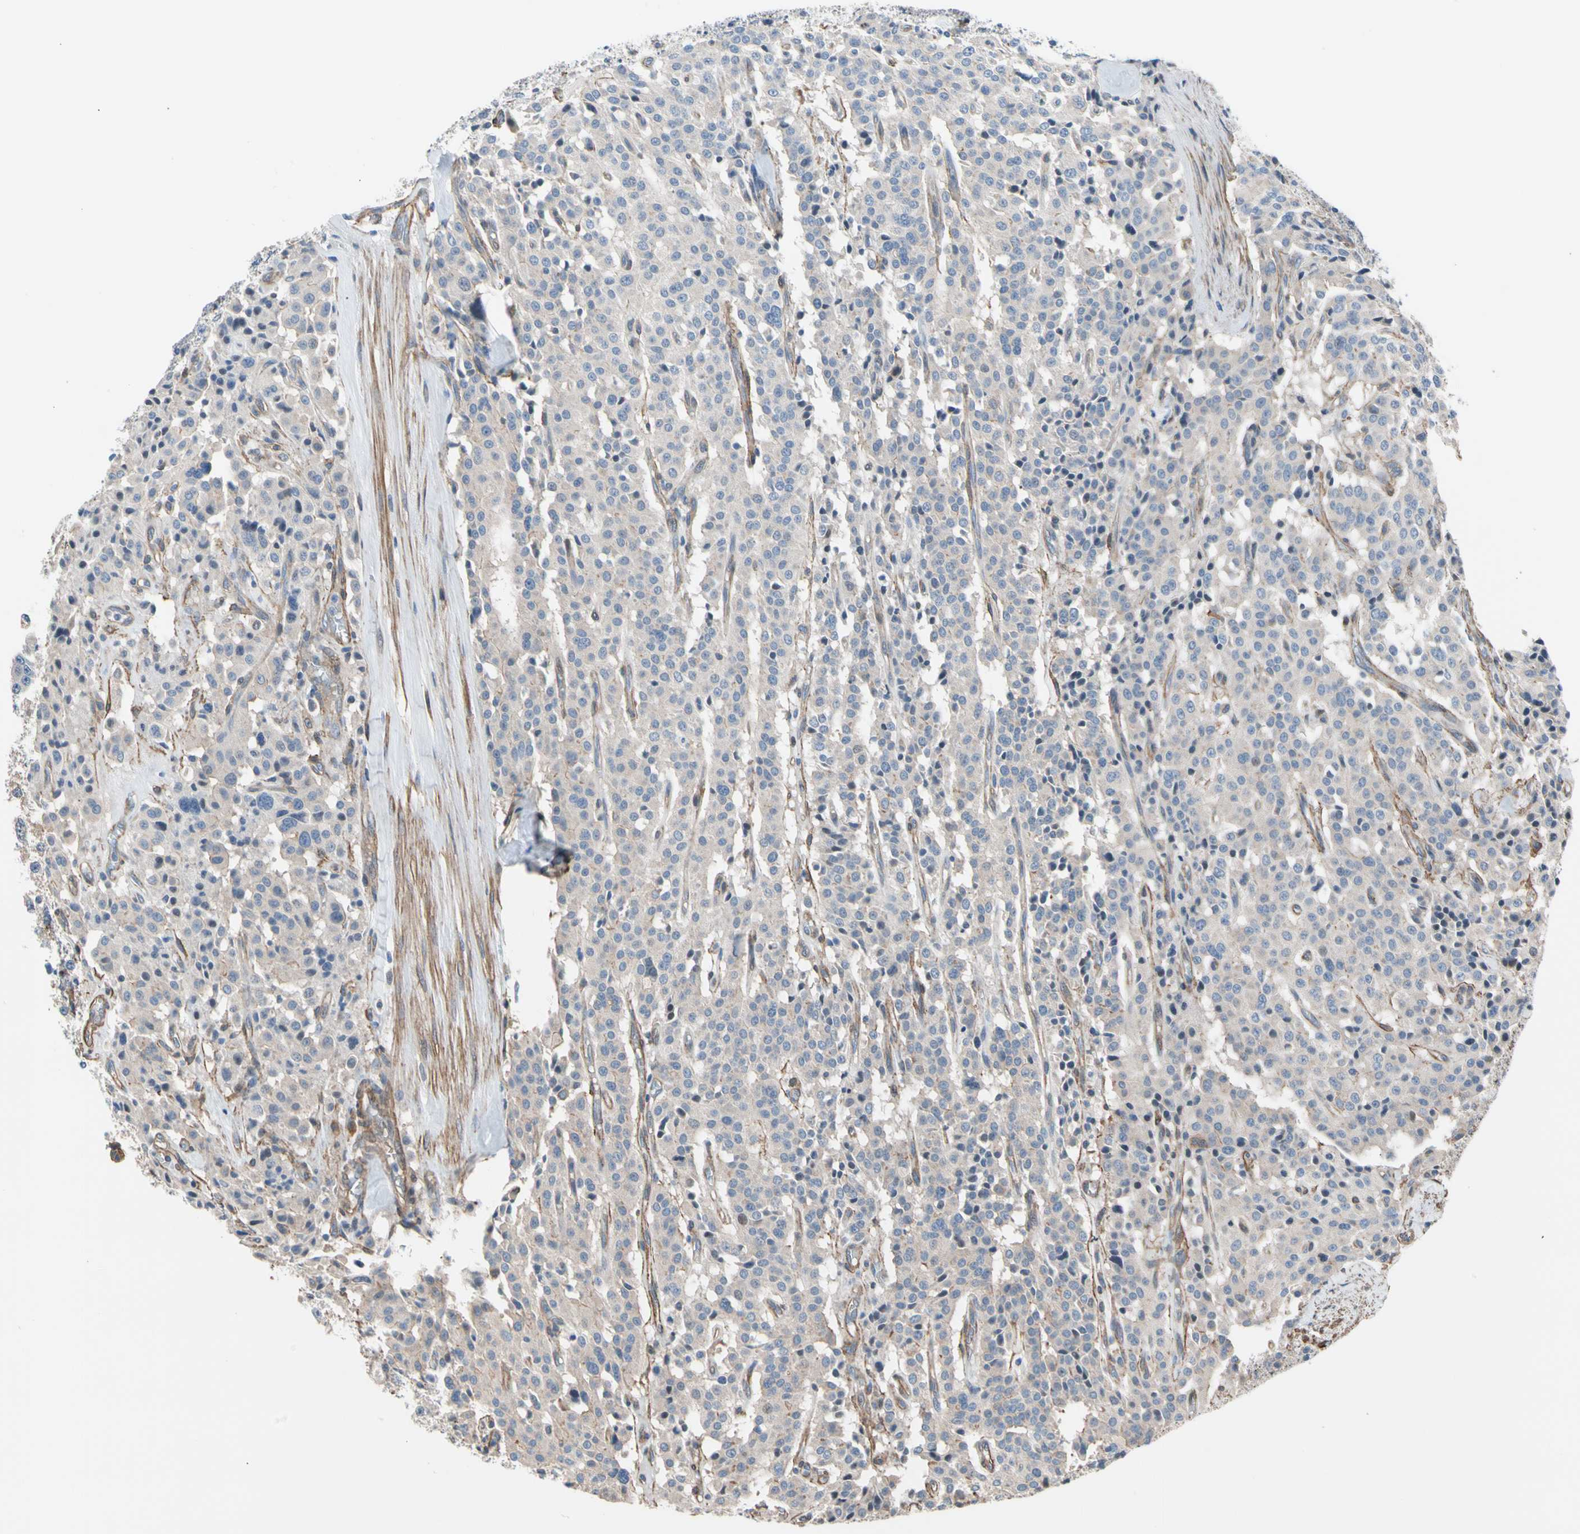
{"staining": {"intensity": "weak", "quantity": "25%-75%", "location": "cytoplasmic/membranous"}, "tissue": "carcinoid", "cell_type": "Tumor cells", "image_type": "cancer", "snomed": [{"axis": "morphology", "description": "Carcinoid, malignant, NOS"}, {"axis": "topography", "description": "Lung"}], "caption": "Protein expression analysis of human malignant carcinoid reveals weak cytoplasmic/membranous positivity in about 25%-75% of tumor cells. (brown staining indicates protein expression, while blue staining denotes nuclei).", "gene": "LIMK2", "patient": {"sex": "male", "age": 30}}